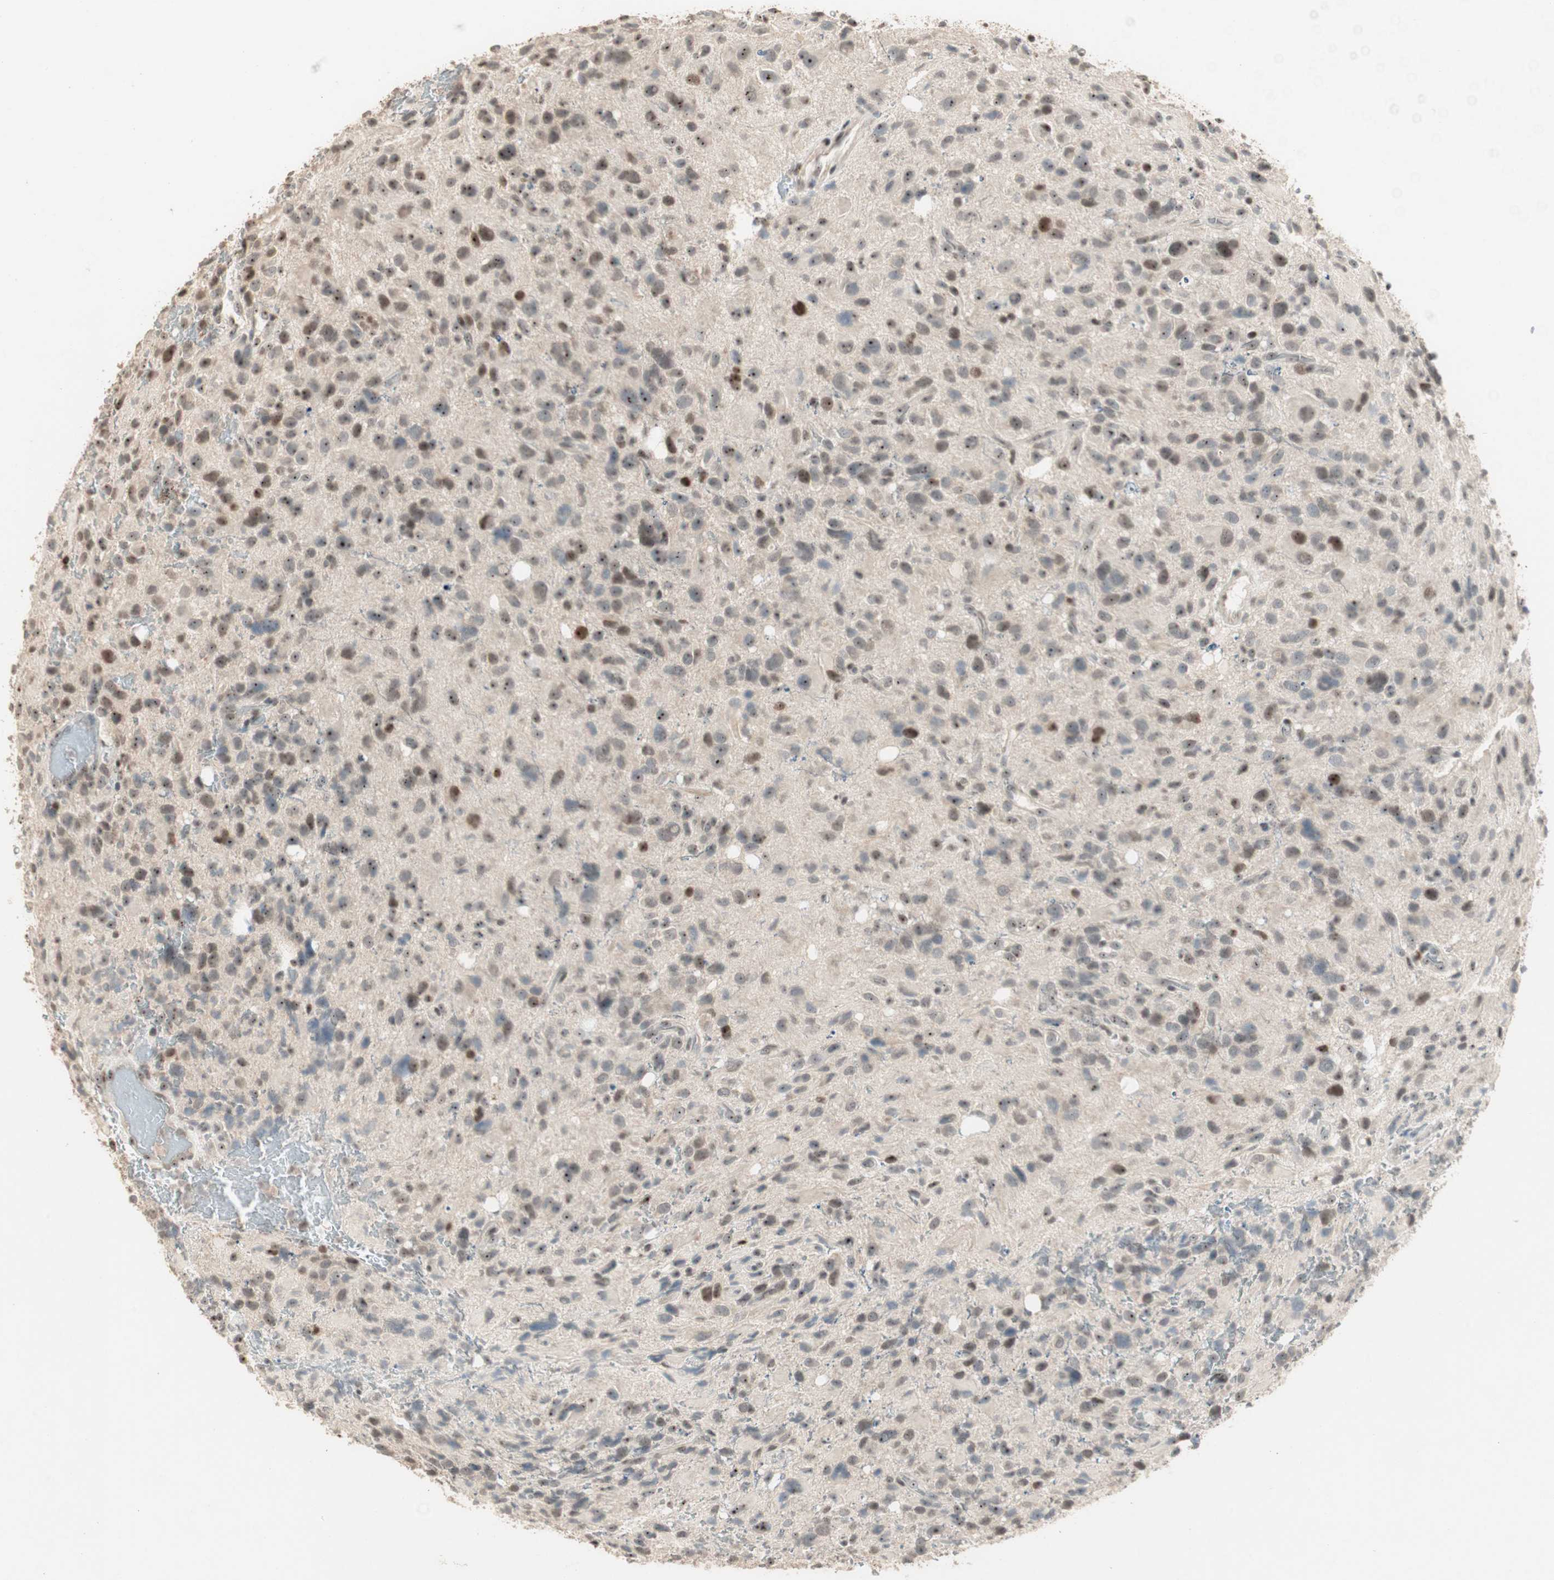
{"staining": {"intensity": "moderate", "quantity": "25%-75%", "location": "nuclear"}, "tissue": "glioma", "cell_type": "Tumor cells", "image_type": "cancer", "snomed": [{"axis": "morphology", "description": "Glioma, malignant, High grade"}, {"axis": "topography", "description": "Brain"}], "caption": "Moderate nuclear expression is present in approximately 25%-75% of tumor cells in glioma.", "gene": "ETV4", "patient": {"sex": "male", "age": 48}}